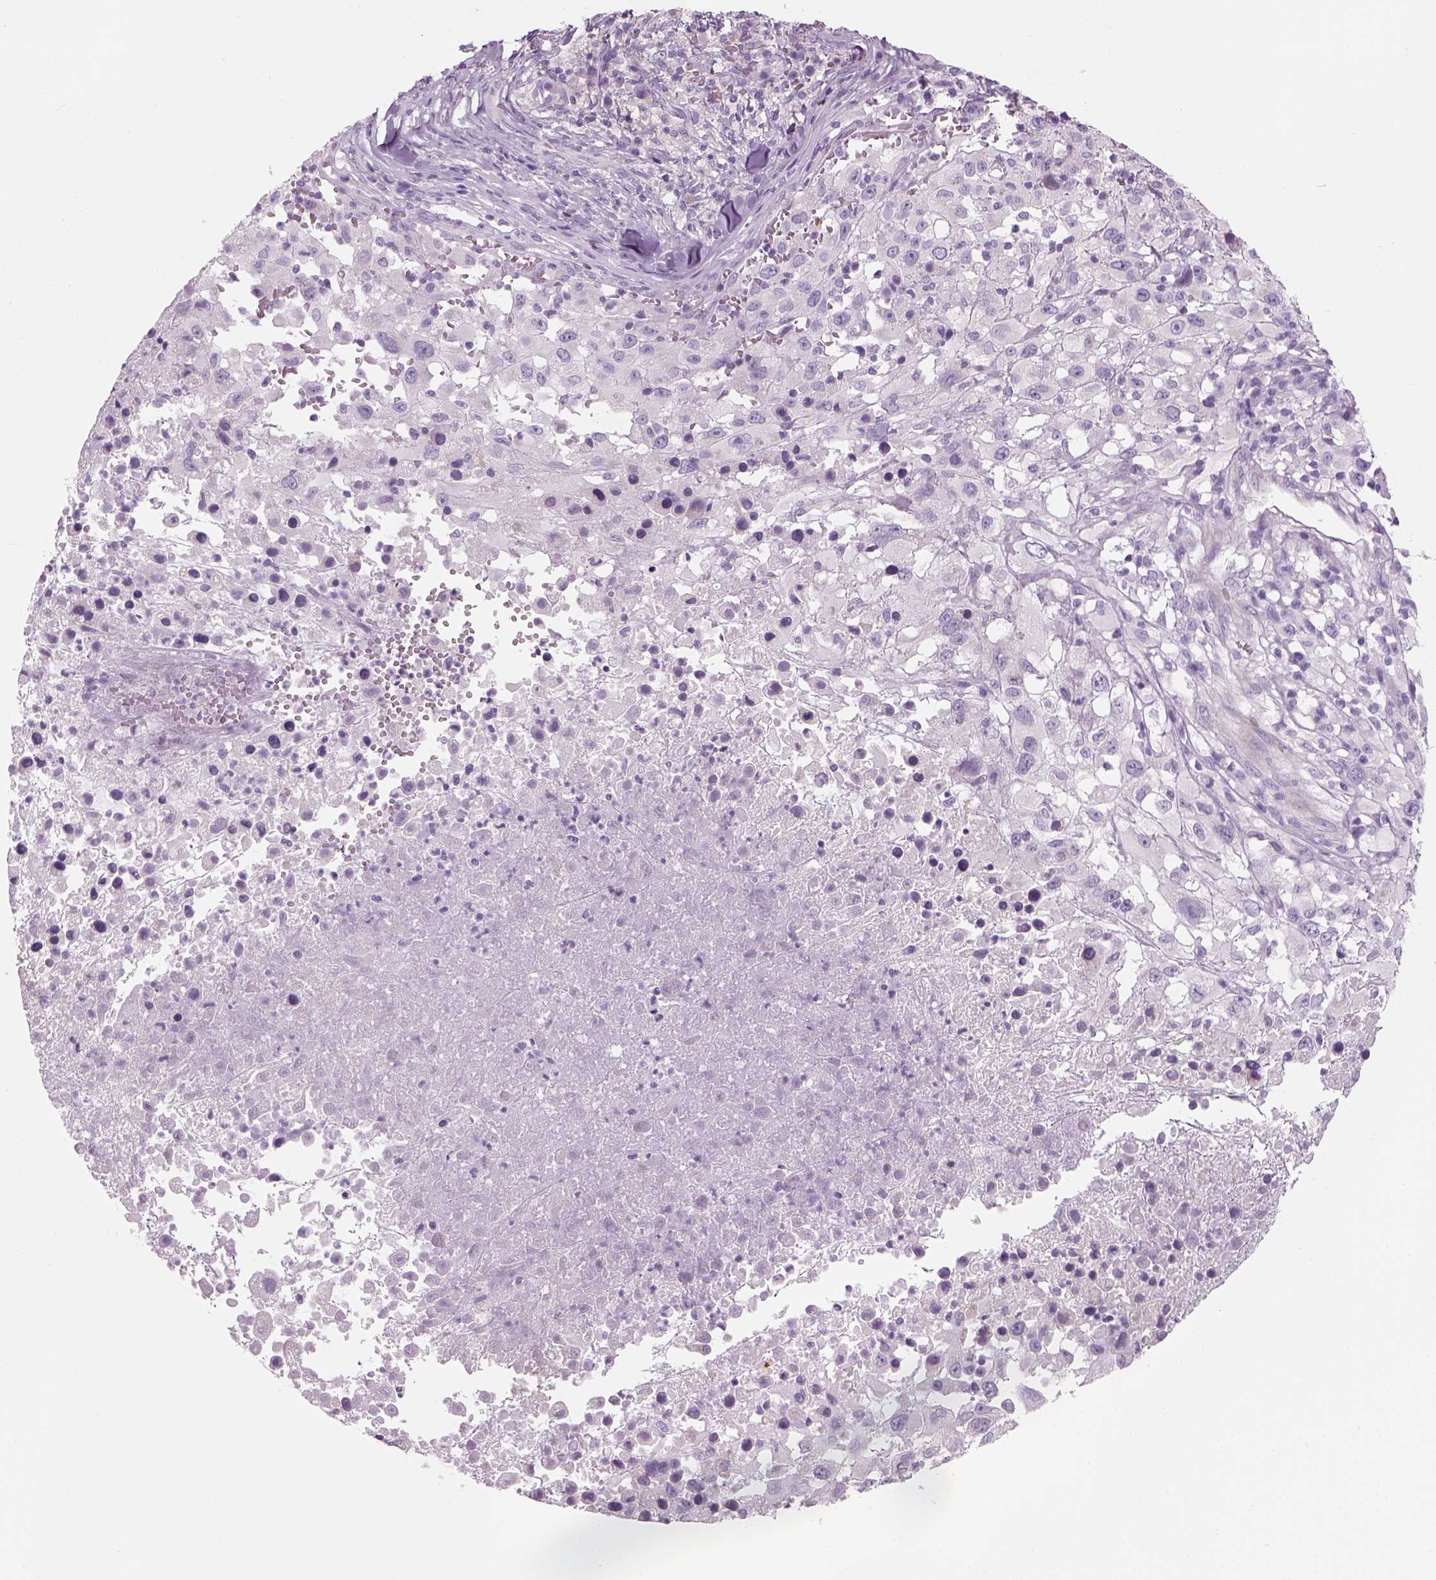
{"staining": {"intensity": "negative", "quantity": "none", "location": "none"}, "tissue": "melanoma", "cell_type": "Tumor cells", "image_type": "cancer", "snomed": [{"axis": "morphology", "description": "Malignant melanoma, Metastatic site"}, {"axis": "topography", "description": "Soft tissue"}], "caption": "Image shows no significant protein expression in tumor cells of malignant melanoma (metastatic site).", "gene": "KCNMB4", "patient": {"sex": "male", "age": 50}}